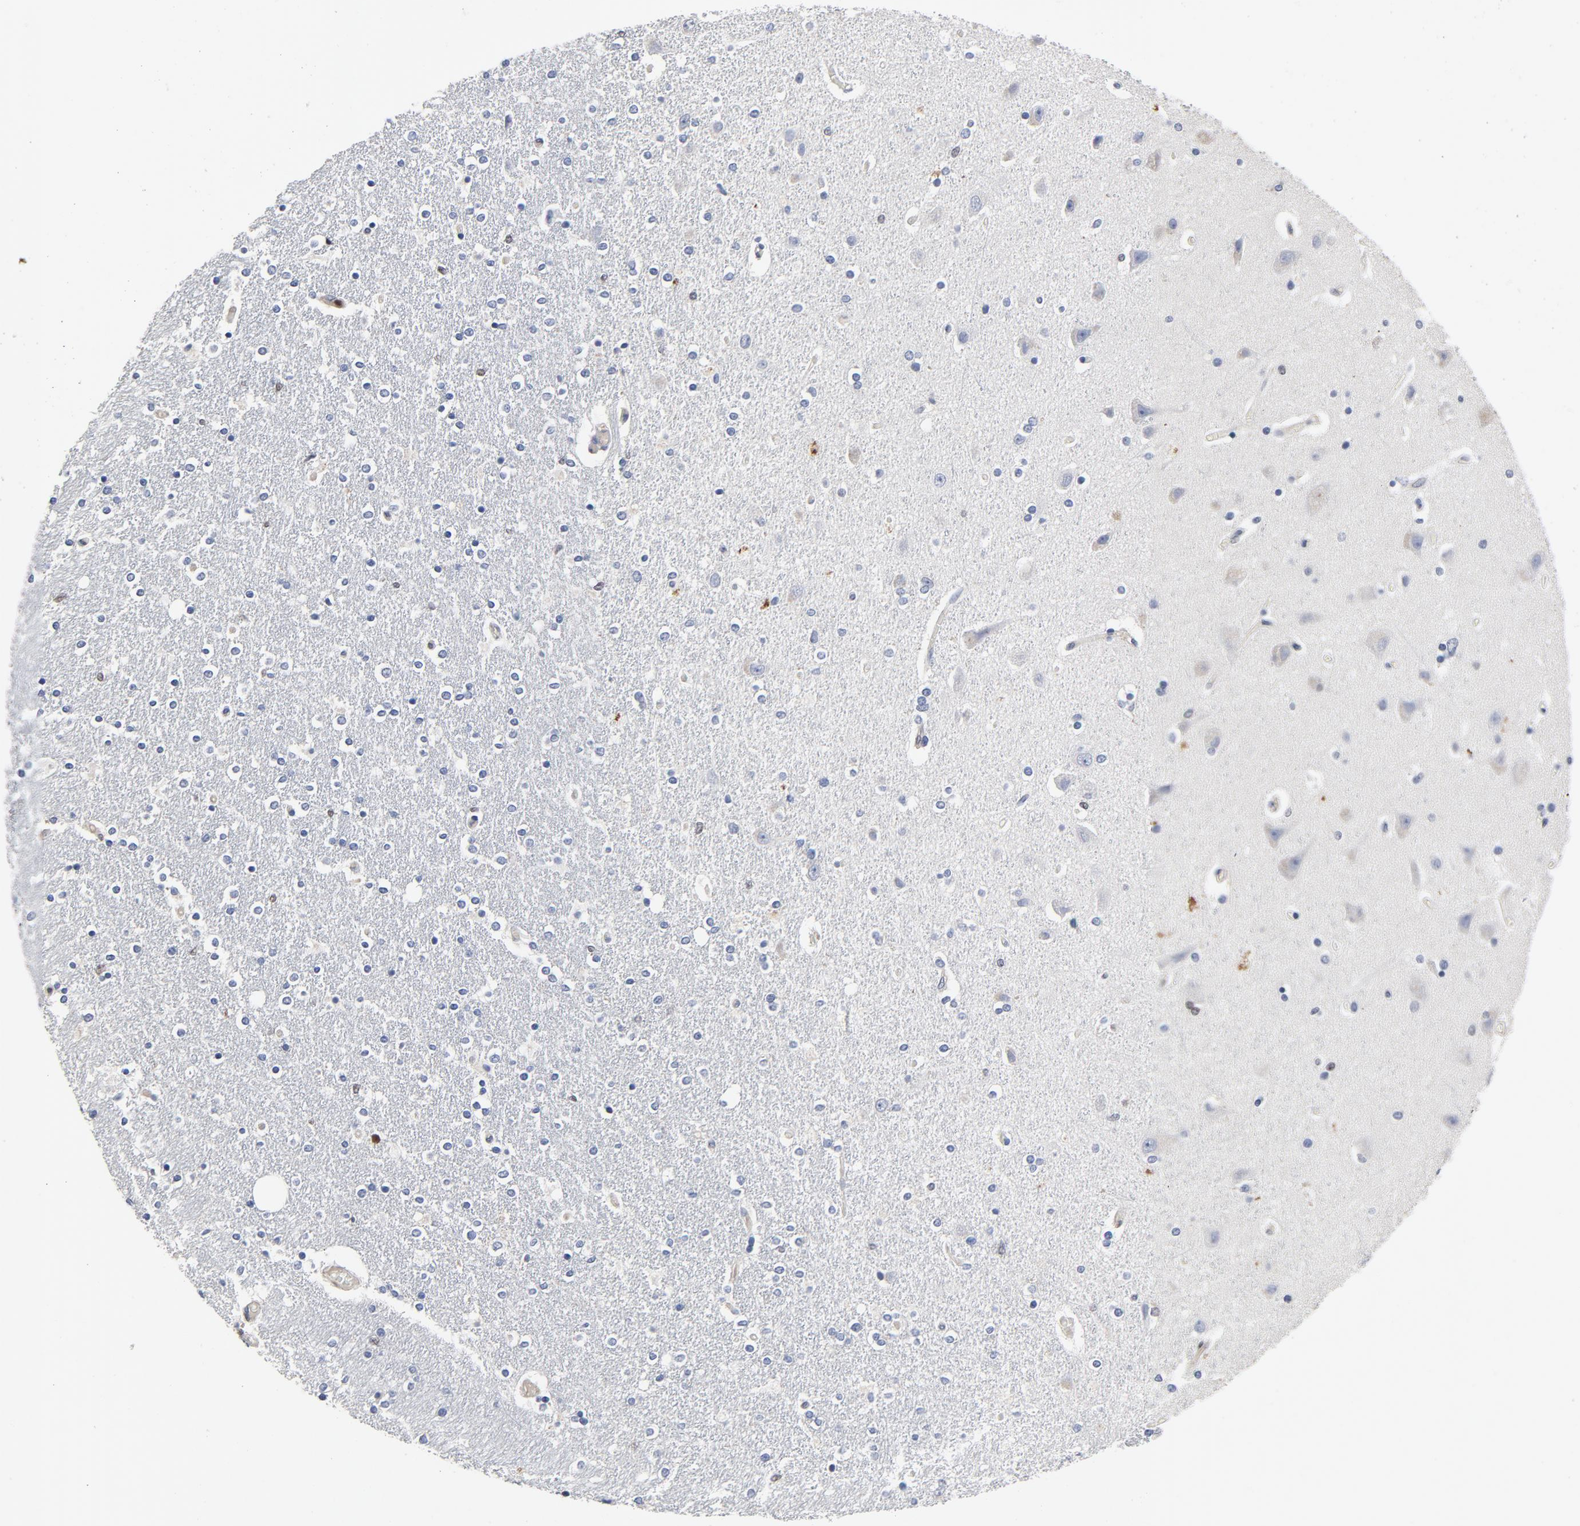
{"staining": {"intensity": "negative", "quantity": "none", "location": "none"}, "tissue": "caudate", "cell_type": "Glial cells", "image_type": "normal", "snomed": [{"axis": "morphology", "description": "Normal tissue, NOS"}, {"axis": "topography", "description": "Lateral ventricle wall"}], "caption": "DAB (3,3'-diaminobenzidine) immunohistochemical staining of unremarkable human caudate shows no significant expression in glial cells.", "gene": "NFKB1", "patient": {"sex": "female", "age": 54}}